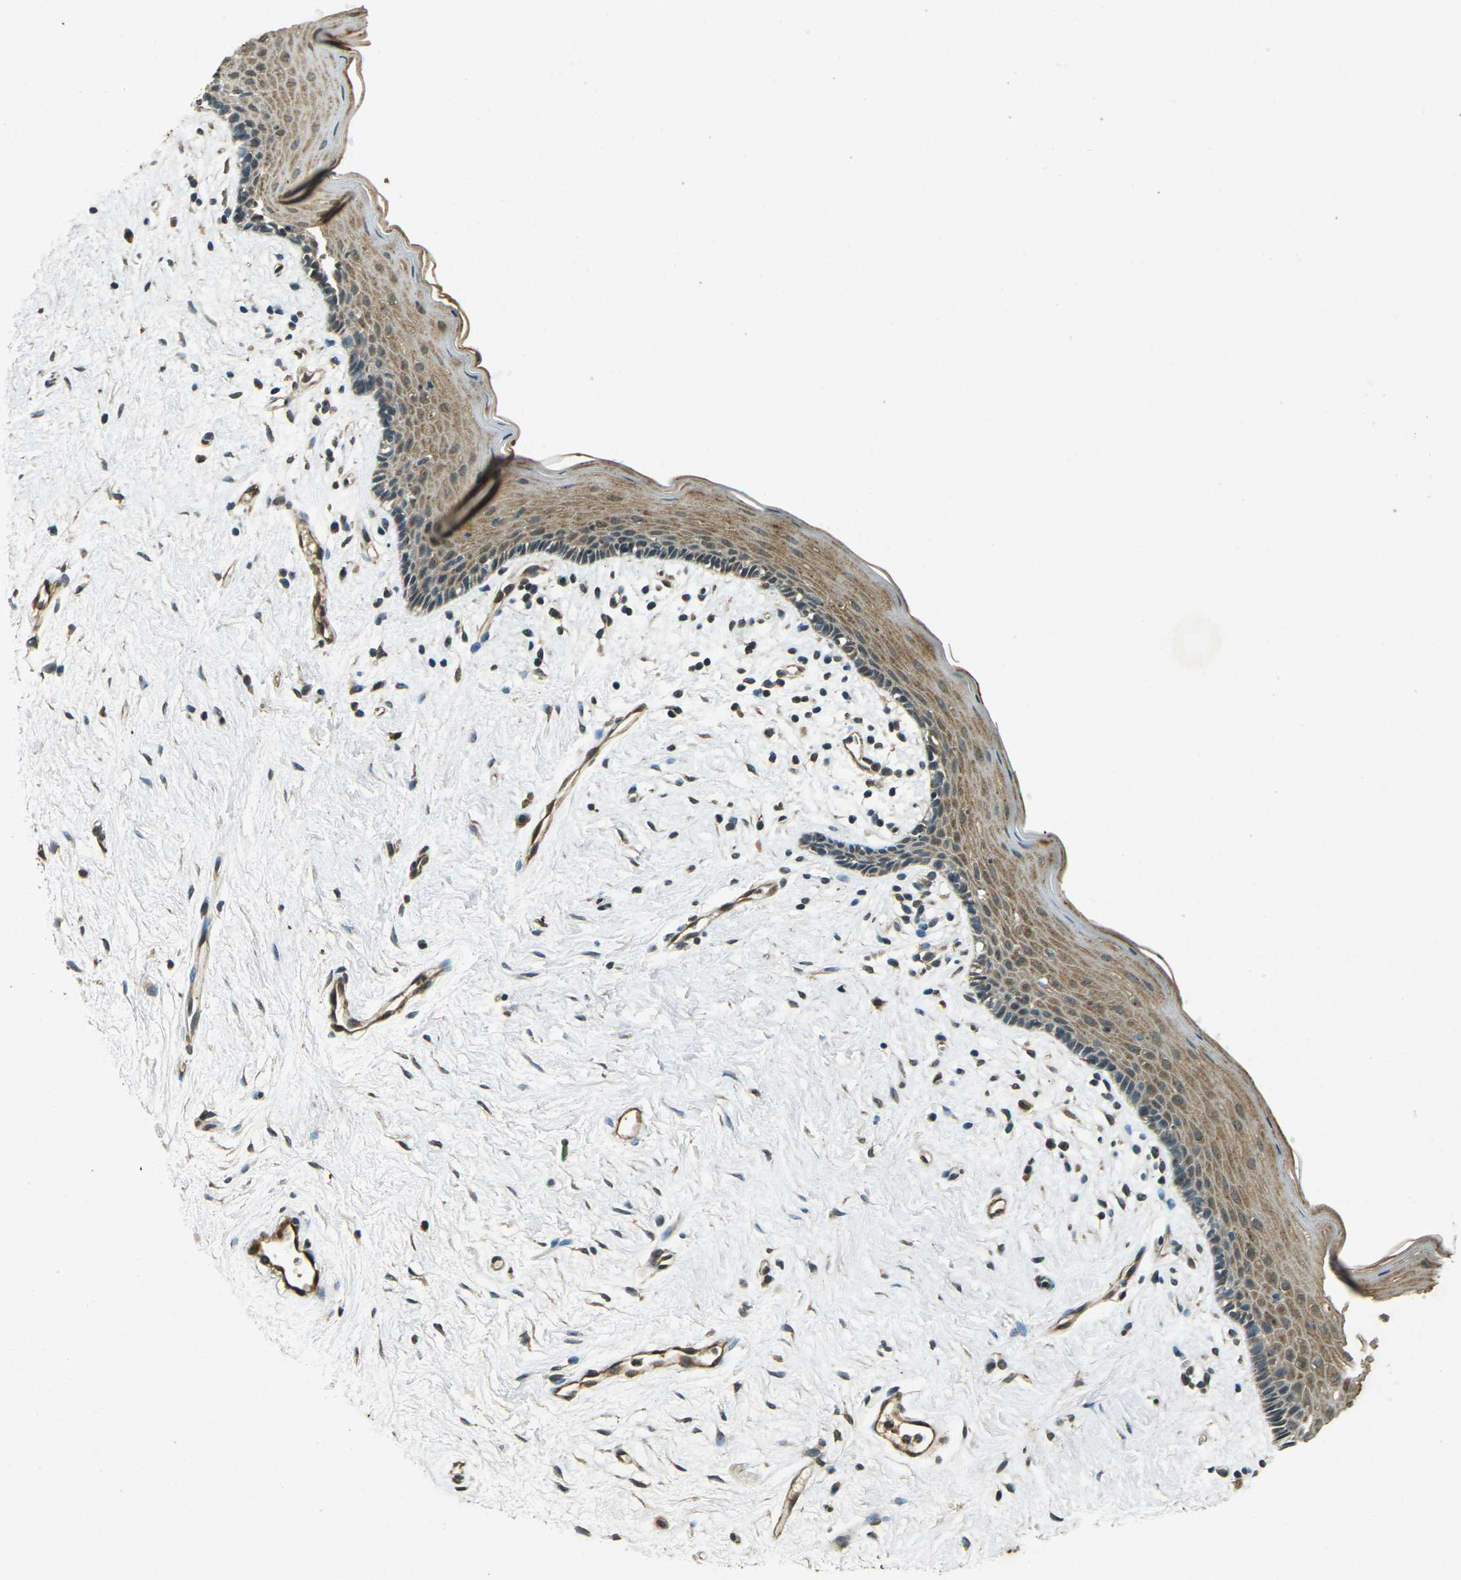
{"staining": {"intensity": "moderate", "quantity": ">75%", "location": "cytoplasmic/membranous"}, "tissue": "vagina", "cell_type": "Squamous epithelial cells", "image_type": "normal", "snomed": [{"axis": "morphology", "description": "Normal tissue, NOS"}, {"axis": "topography", "description": "Vagina"}], "caption": "A brown stain labels moderate cytoplasmic/membranous positivity of a protein in squamous epithelial cells of unremarkable vagina. (DAB (3,3'-diaminobenzidine) = brown stain, brightfield microscopy at high magnification).", "gene": "PDE2A", "patient": {"sex": "female", "age": 44}}